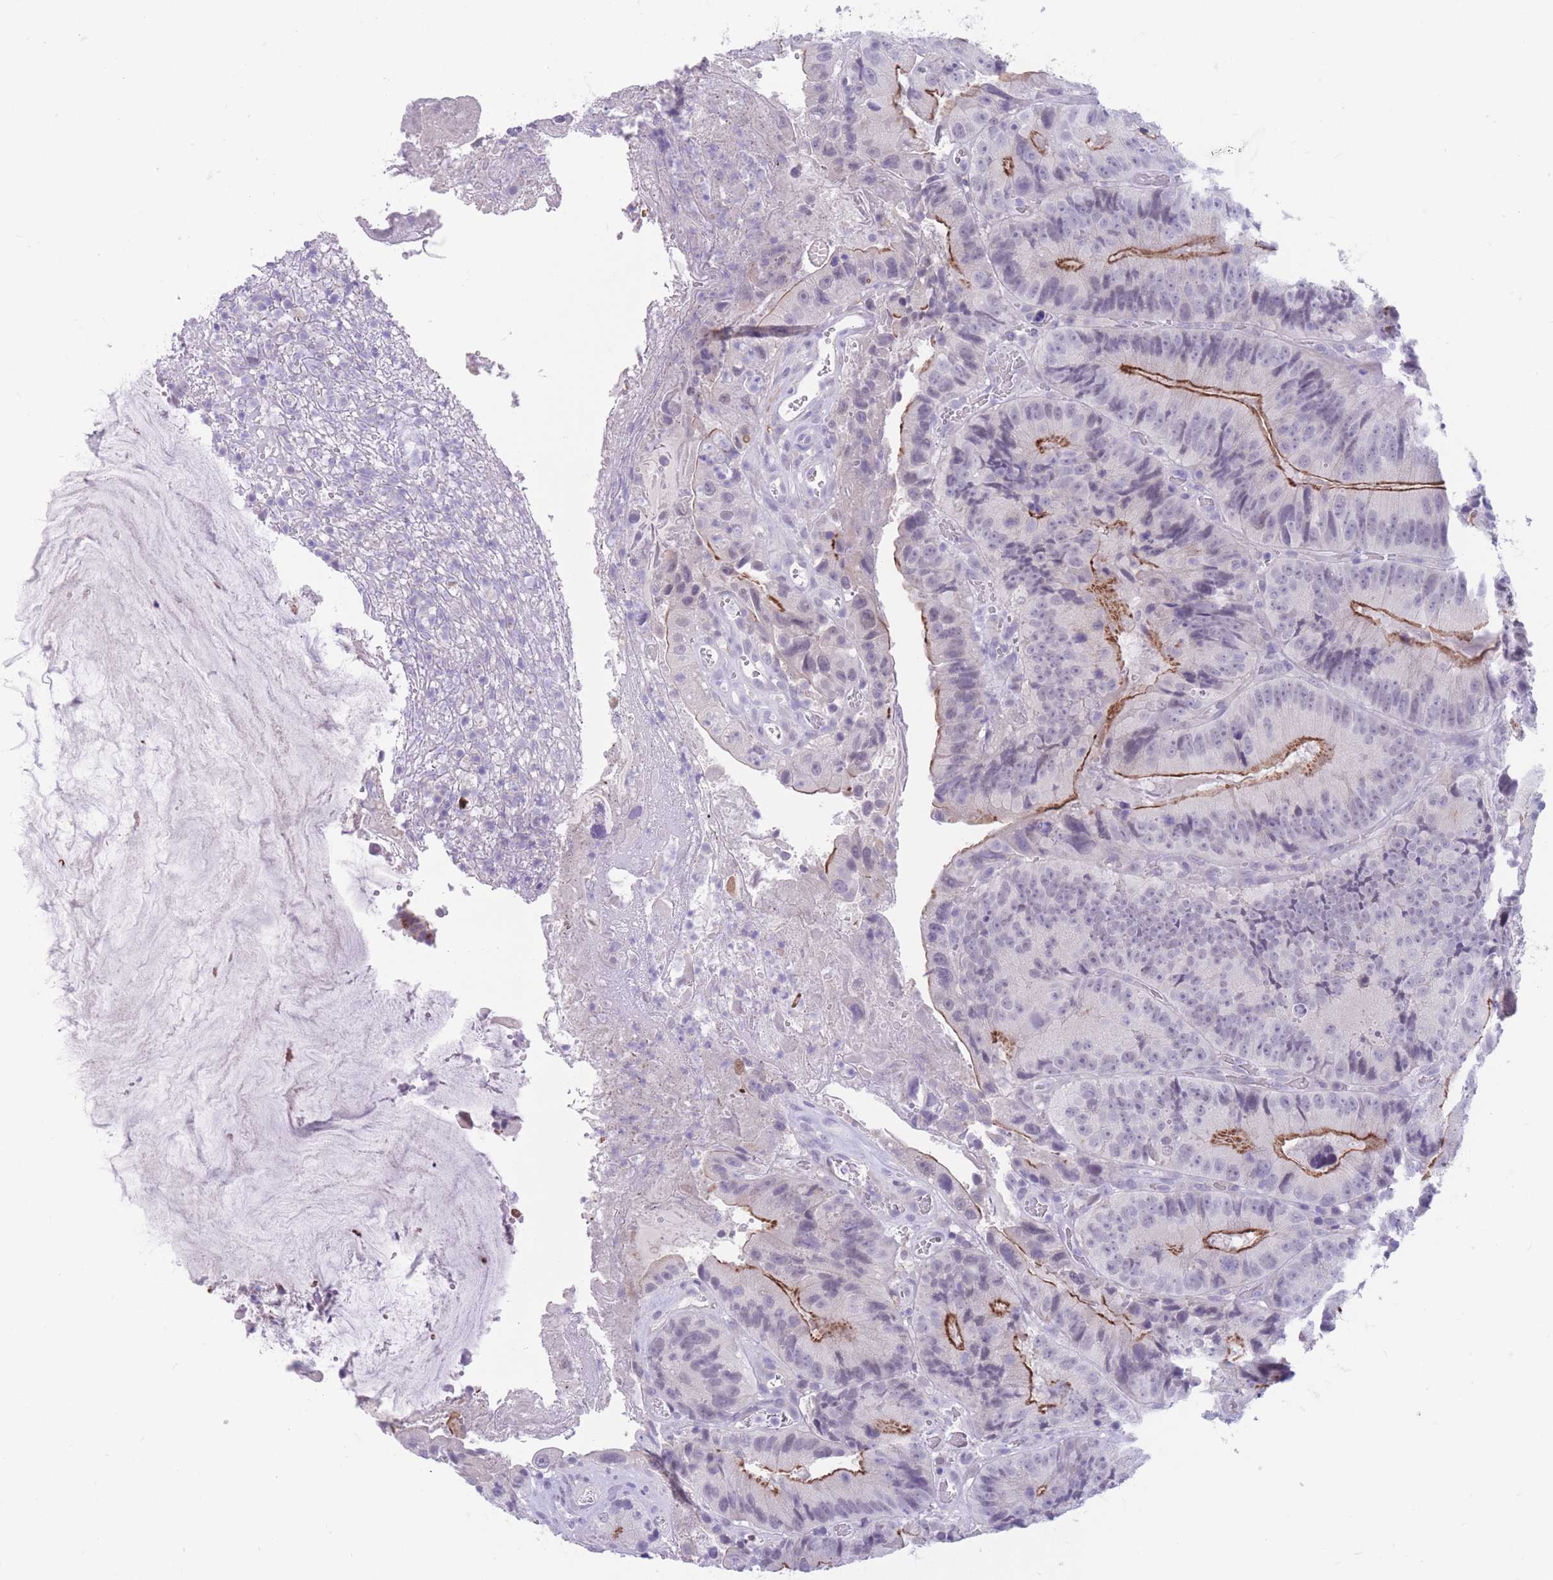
{"staining": {"intensity": "strong", "quantity": "25%-75%", "location": "cytoplasmic/membranous"}, "tissue": "colorectal cancer", "cell_type": "Tumor cells", "image_type": "cancer", "snomed": [{"axis": "morphology", "description": "Adenocarcinoma, NOS"}, {"axis": "topography", "description": "Colon"}], "caption": "This photomicrograph demonstrates colorectal cancer (adenocarcinoma) stained with immunohistochemistry (IHC) to label a protein in brown. The cytoplasmic/membranous of tumor cells show strong positivity for the protein. Nuclei are counter-stained blue.", "gene": "DPYD", "patient": {"sex": "female", "age": 86}}